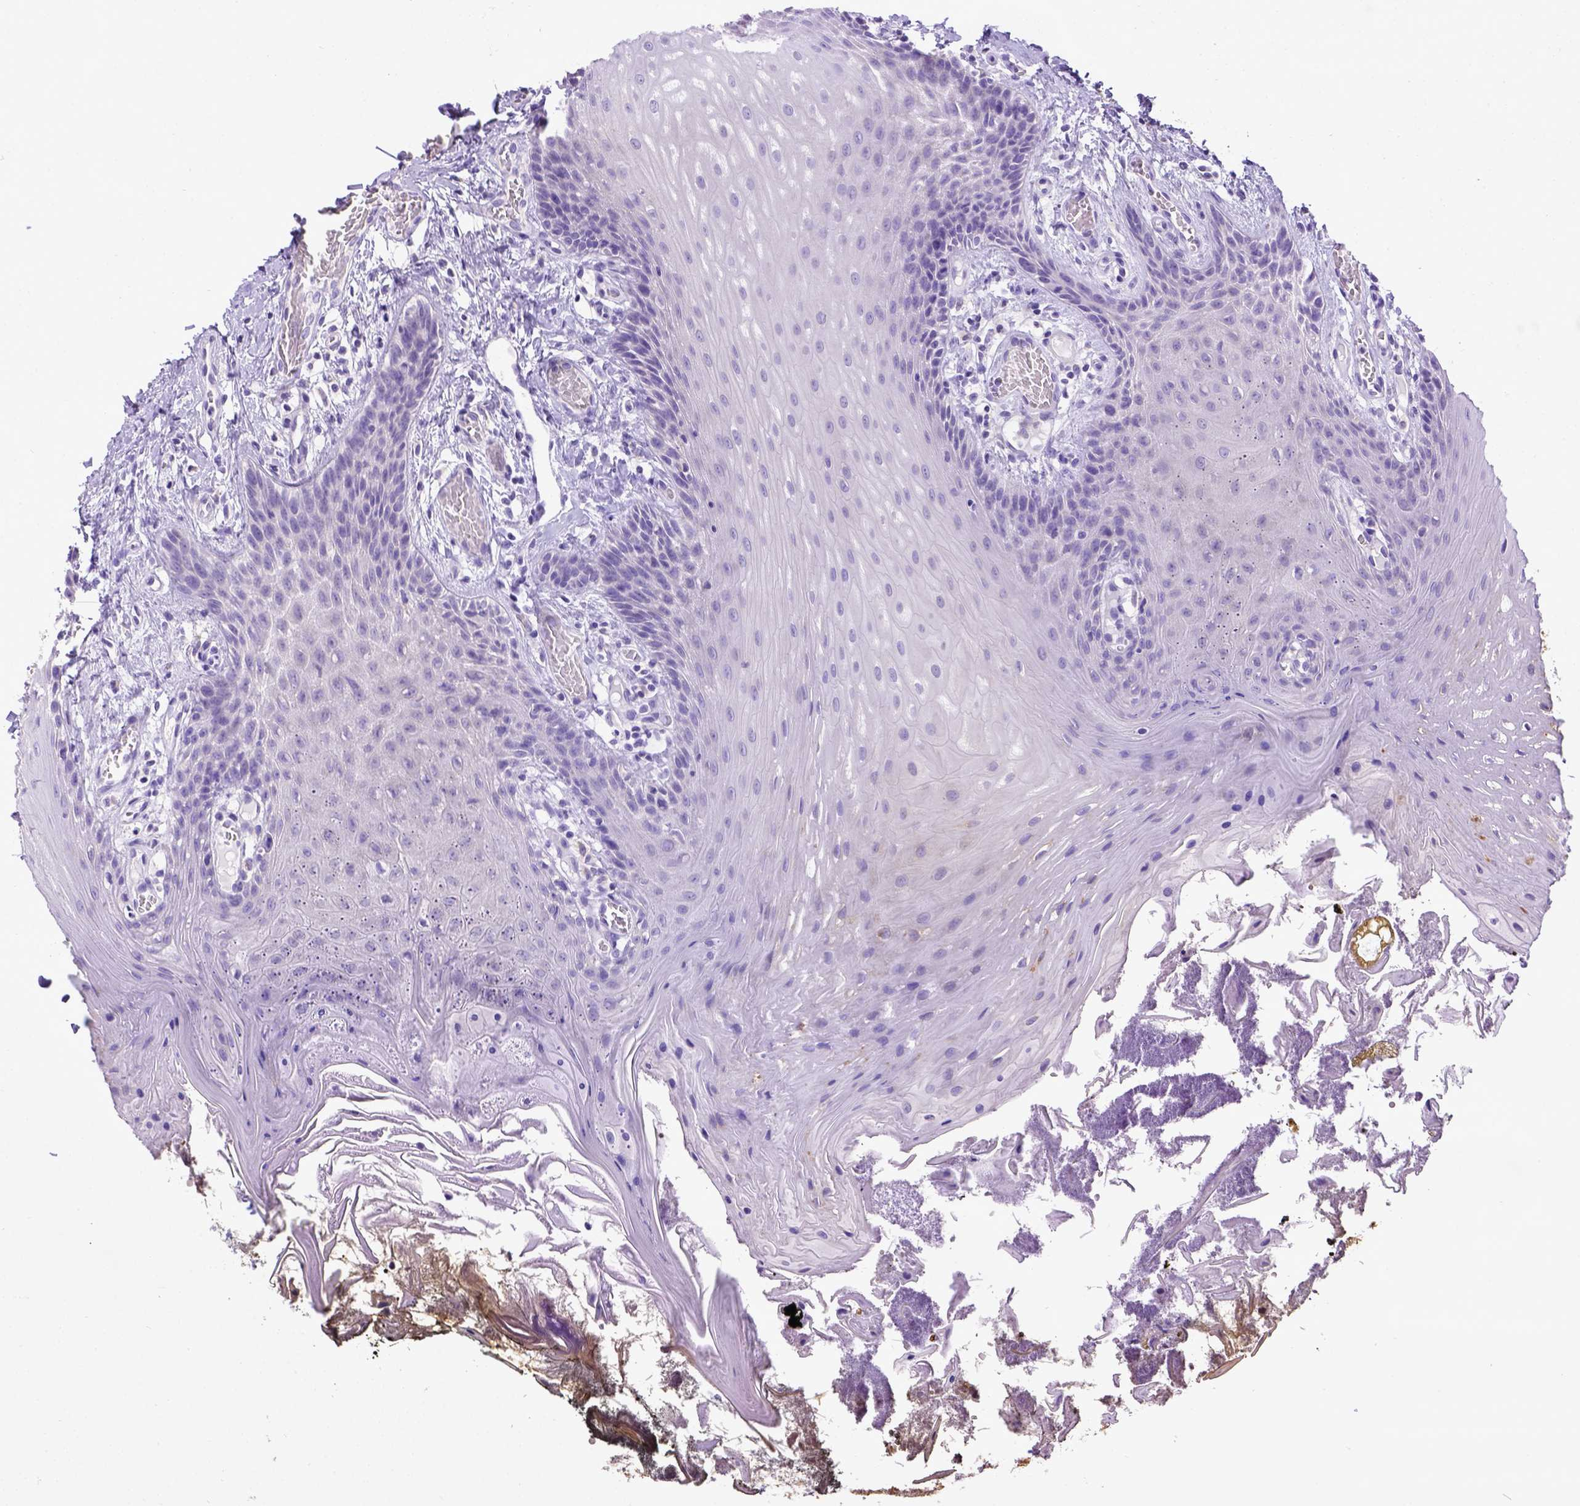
{"staining": {"intensity": "negative", "quantity": "none", "location": "none"}, "tissue": "oral mucosa", "cell_type": "Squamous epithelial cells", "image_type": "normal", "snomed": [{"axis": "morphology", "description": "Normal tissue, NOS"}, {"axis": "topography", "description": "Oral tissue"}], "caption": "Photomicrograph shows no significant protein expression in squamous epithelial cells of unremarkable oral mucosa.", "gene": "SPEF1", "patient": {"sex": "male", "age": 9}}